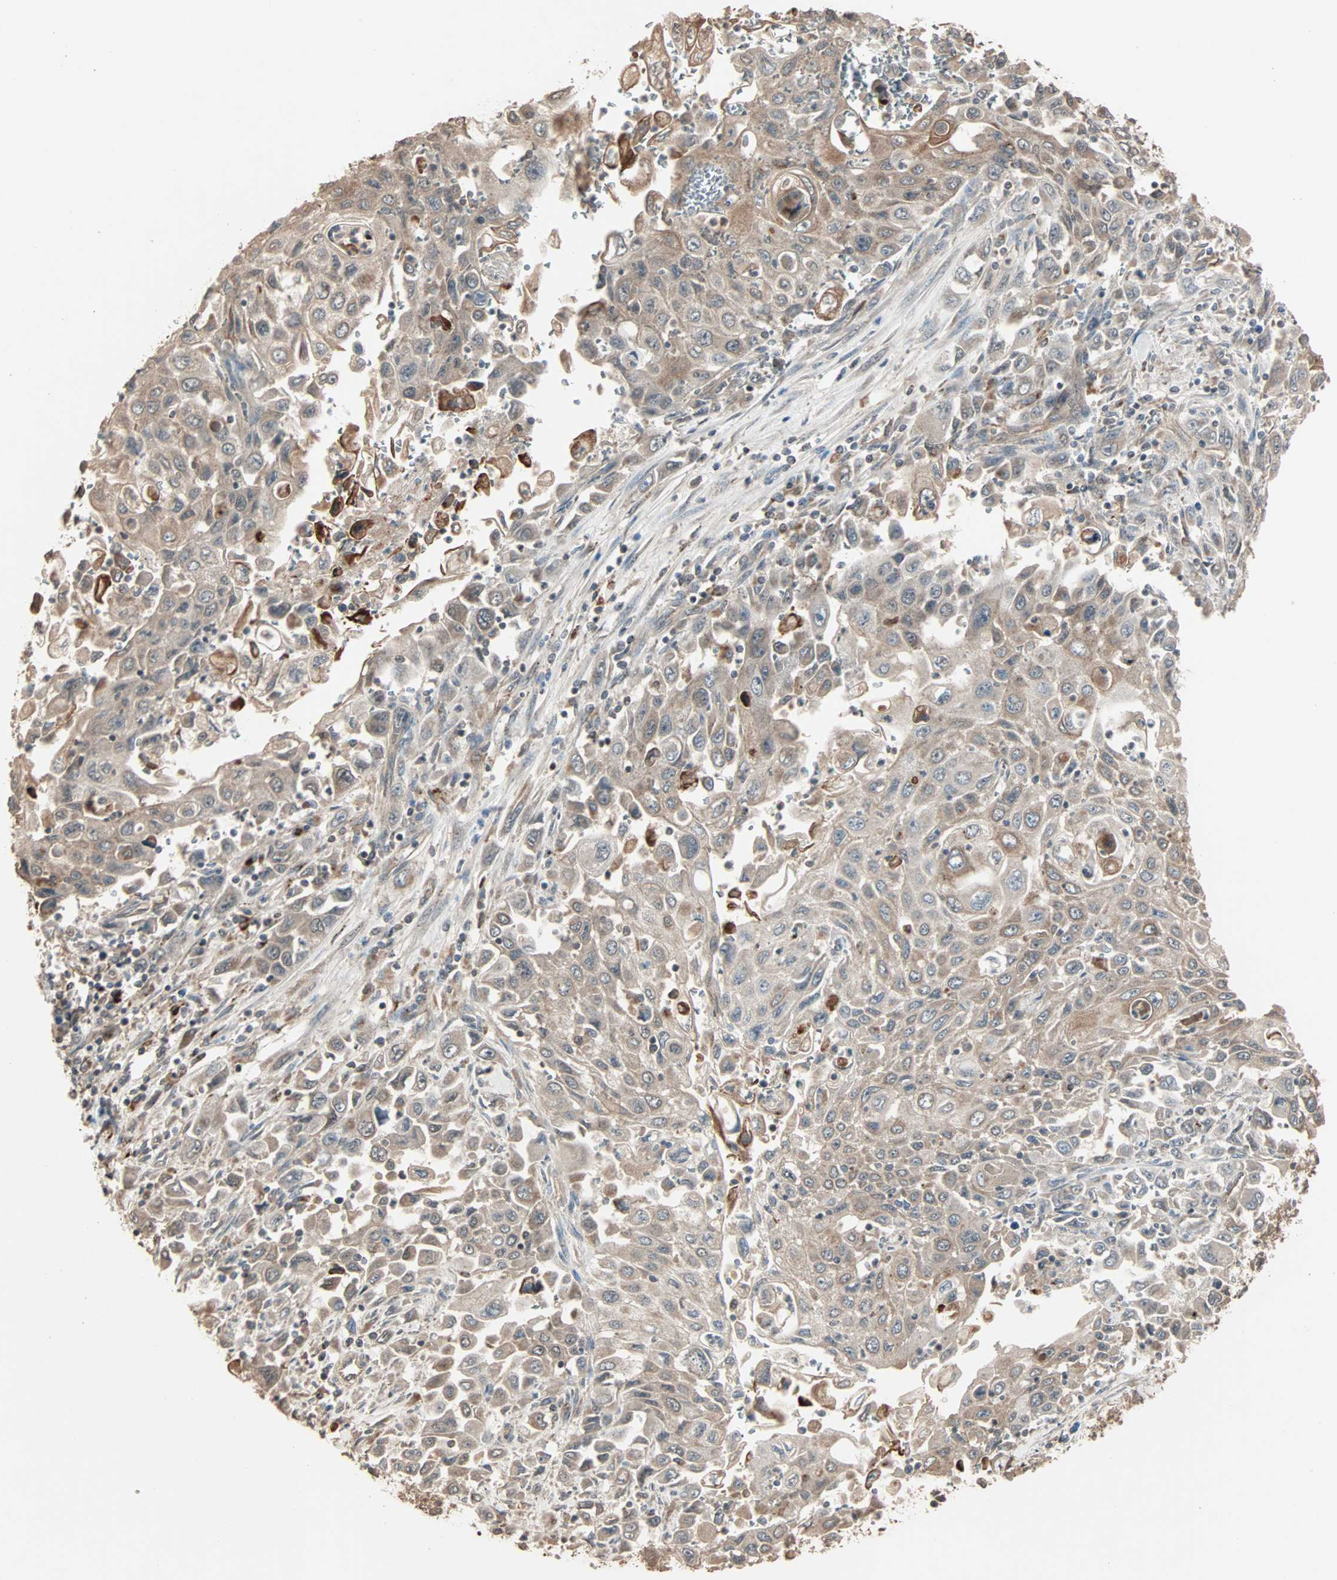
{"staining": {"intensity": "moderate", "quantity": "25%-75%", "location": "cytoplasmic/membranous"}, "tissue": "pancreatic cancer", "cell_type": "Tumor cells", "image_type": "cancer", "snomed": [{"axis": "morphology", "description": "Adenocarcinoma, NOS"}, {"axis": "topography", "description": "Pancreas"}], "caption": "Tumor cells show medium levels of moderate cytoplasmic/membranous expression in approximately 25%-75% of cells in human pancreatic cancer. (DAB = brown stain, brightfield microscopy at high magnification).", "gene": "CALCRL", "patient": {"sex": "male", "age": 70}}